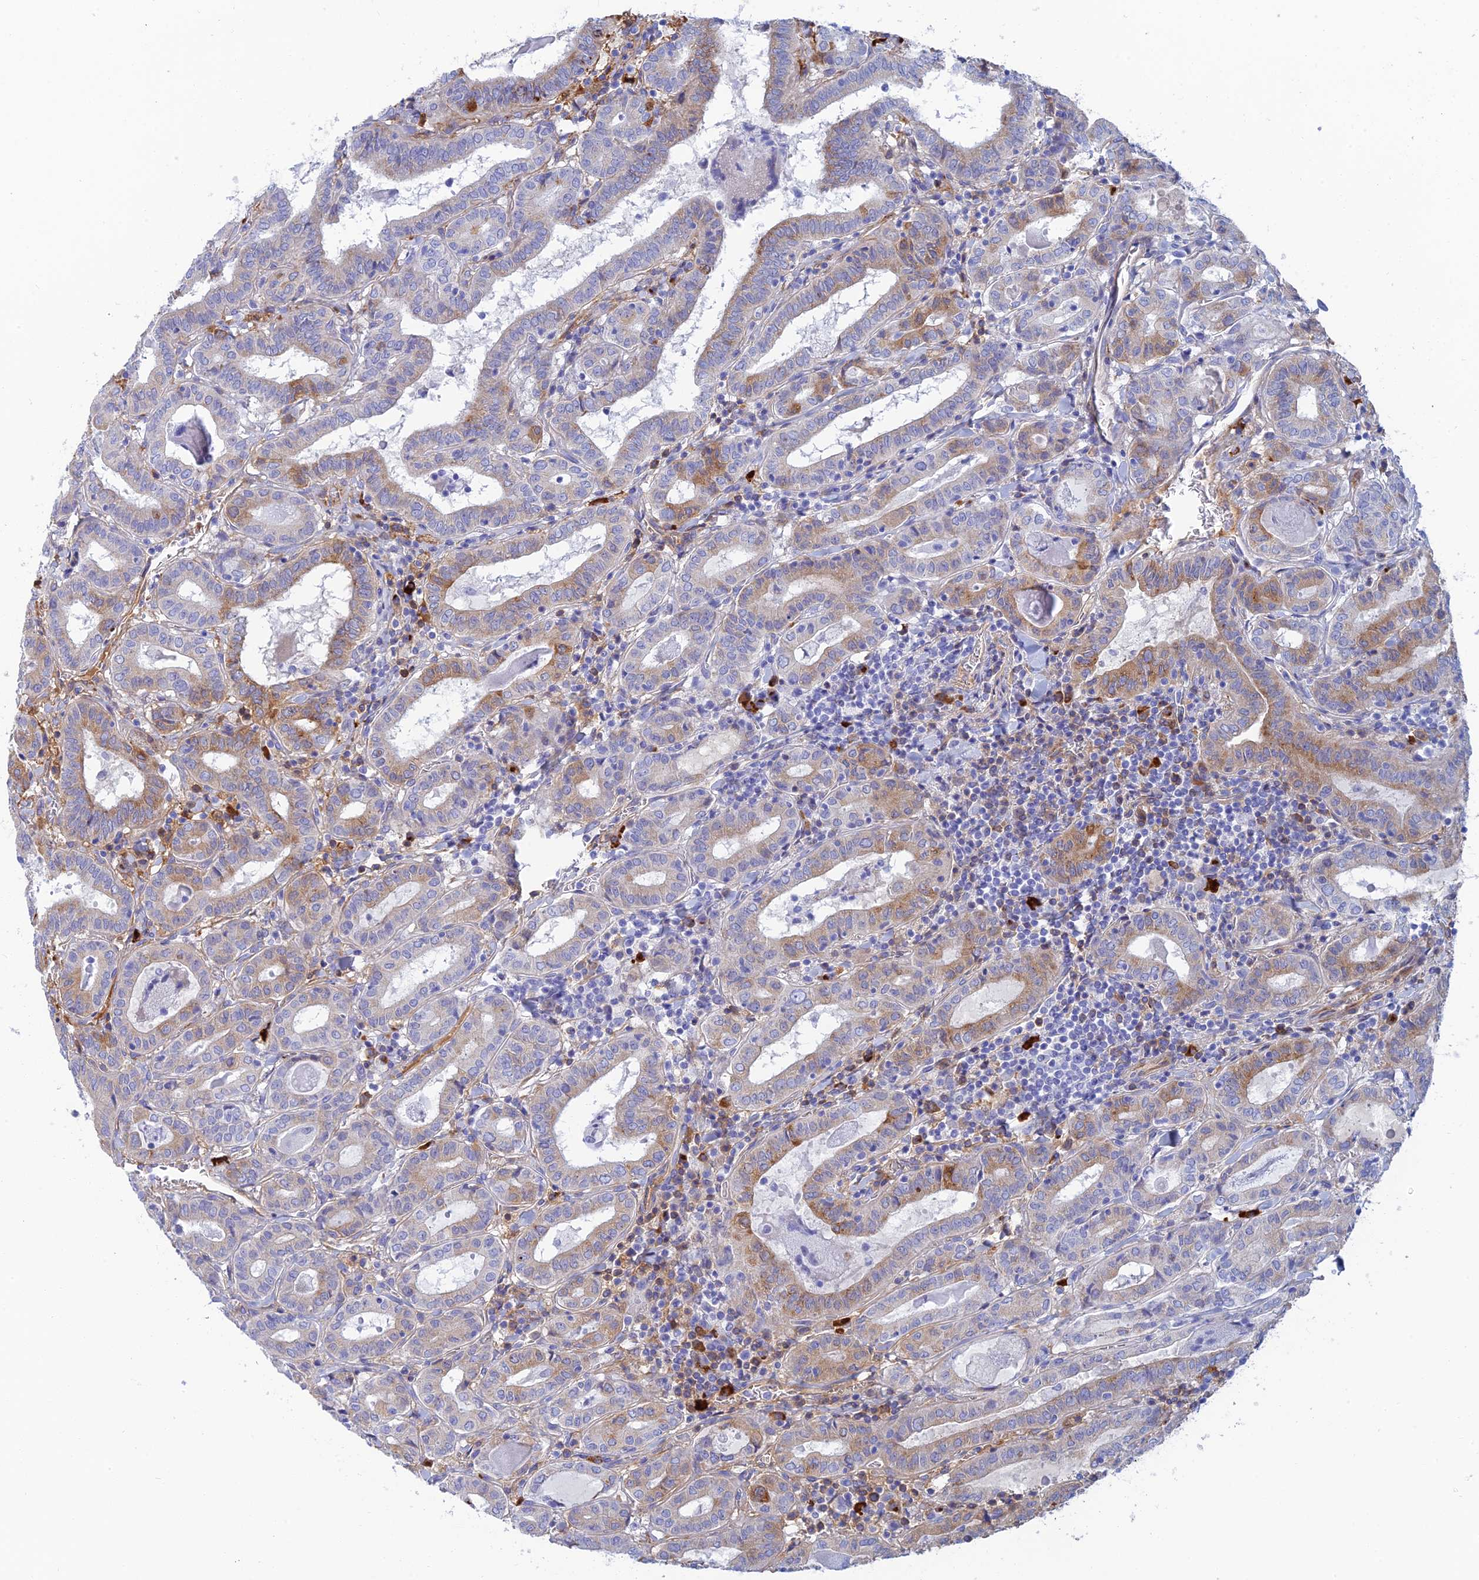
{"staining": {"intensity": "moderate", "quantity": "25%-75%", "location": "cytoplasmic/membranous"}, "tissue": "thyroid cancer", "cell_type": "Tumor cells", "image_type": "cancer", "snomed": [{"axis": "morphology", "description": "Papillary adenocarcinoma, NOS"}, {"axis": "topography", "description": "Thyroid gland"}], "caption": "IHC (DAB (3,3'-diaminobenzidine)) staining of human thyroid cancer demonstrates moderate cytoplasmic/membranous protein expression in about 25%-75% of tumor cells. (DAB = brown stain, brightfield microscopy at high magnification).", "gene": "CEP152", "patient": {"sex": "female", "age": 72}}